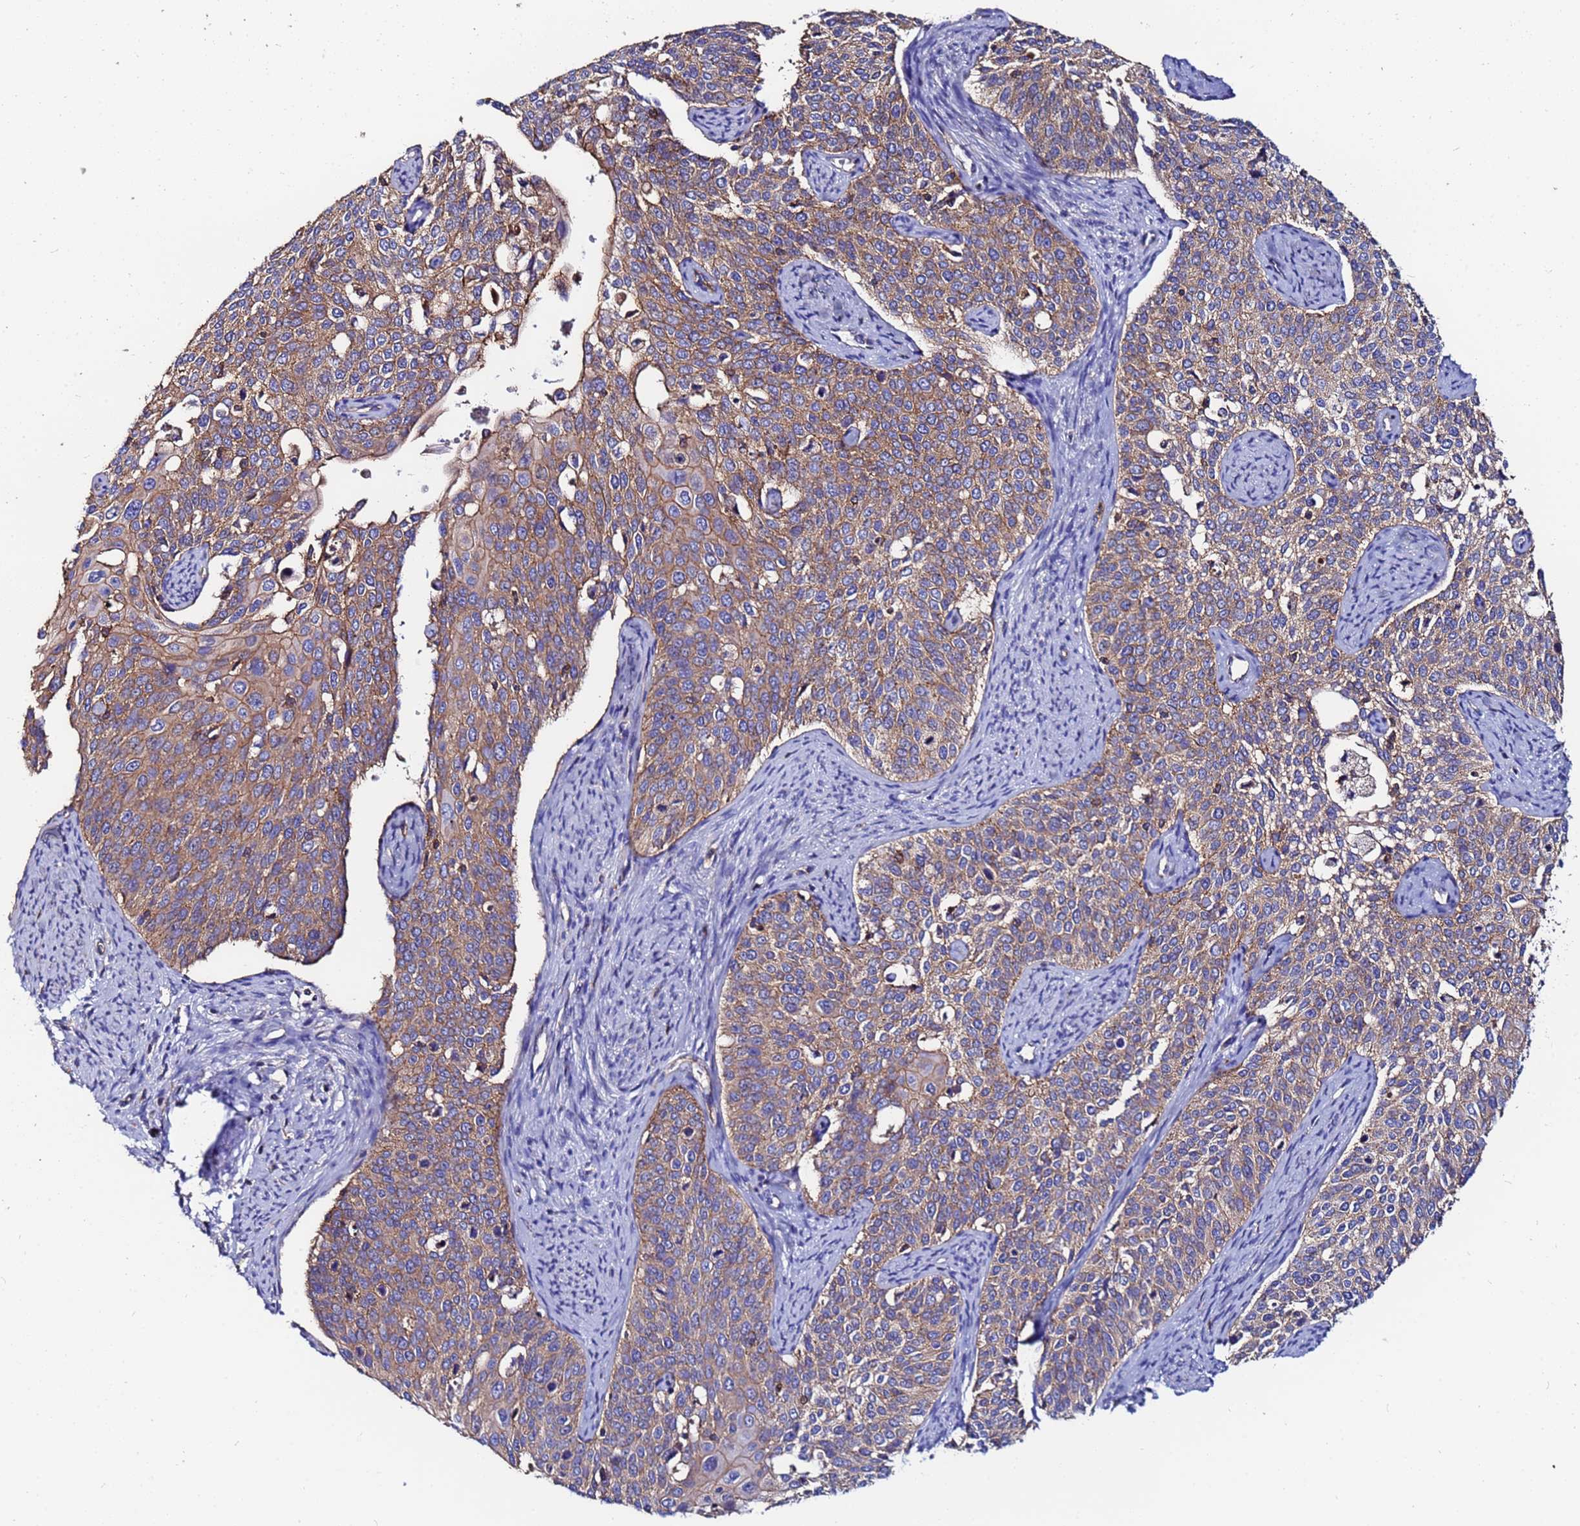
{"staining": {"intensity": "moderate", "quantity": ">75%", "location": "cytoplasmic/membranous"}, "tissue": "cervical cancer", "cell_type": "Tumor cells", "image_type": "cancer", "snomed": [{"axis": "morphology", "description": "Squamous cell carcinoma, NOS"}, {"axis": "topography", "description": "Cervix"}], "caption": "Protein staining of cervical cancer (squamous cell carcinoma) tissue demonstrates moderate cytoplasmic/membranous expression in about >75% of tumor cells.", "gene": "POTEE", "patient": {"sex": "female", "age": 44}}